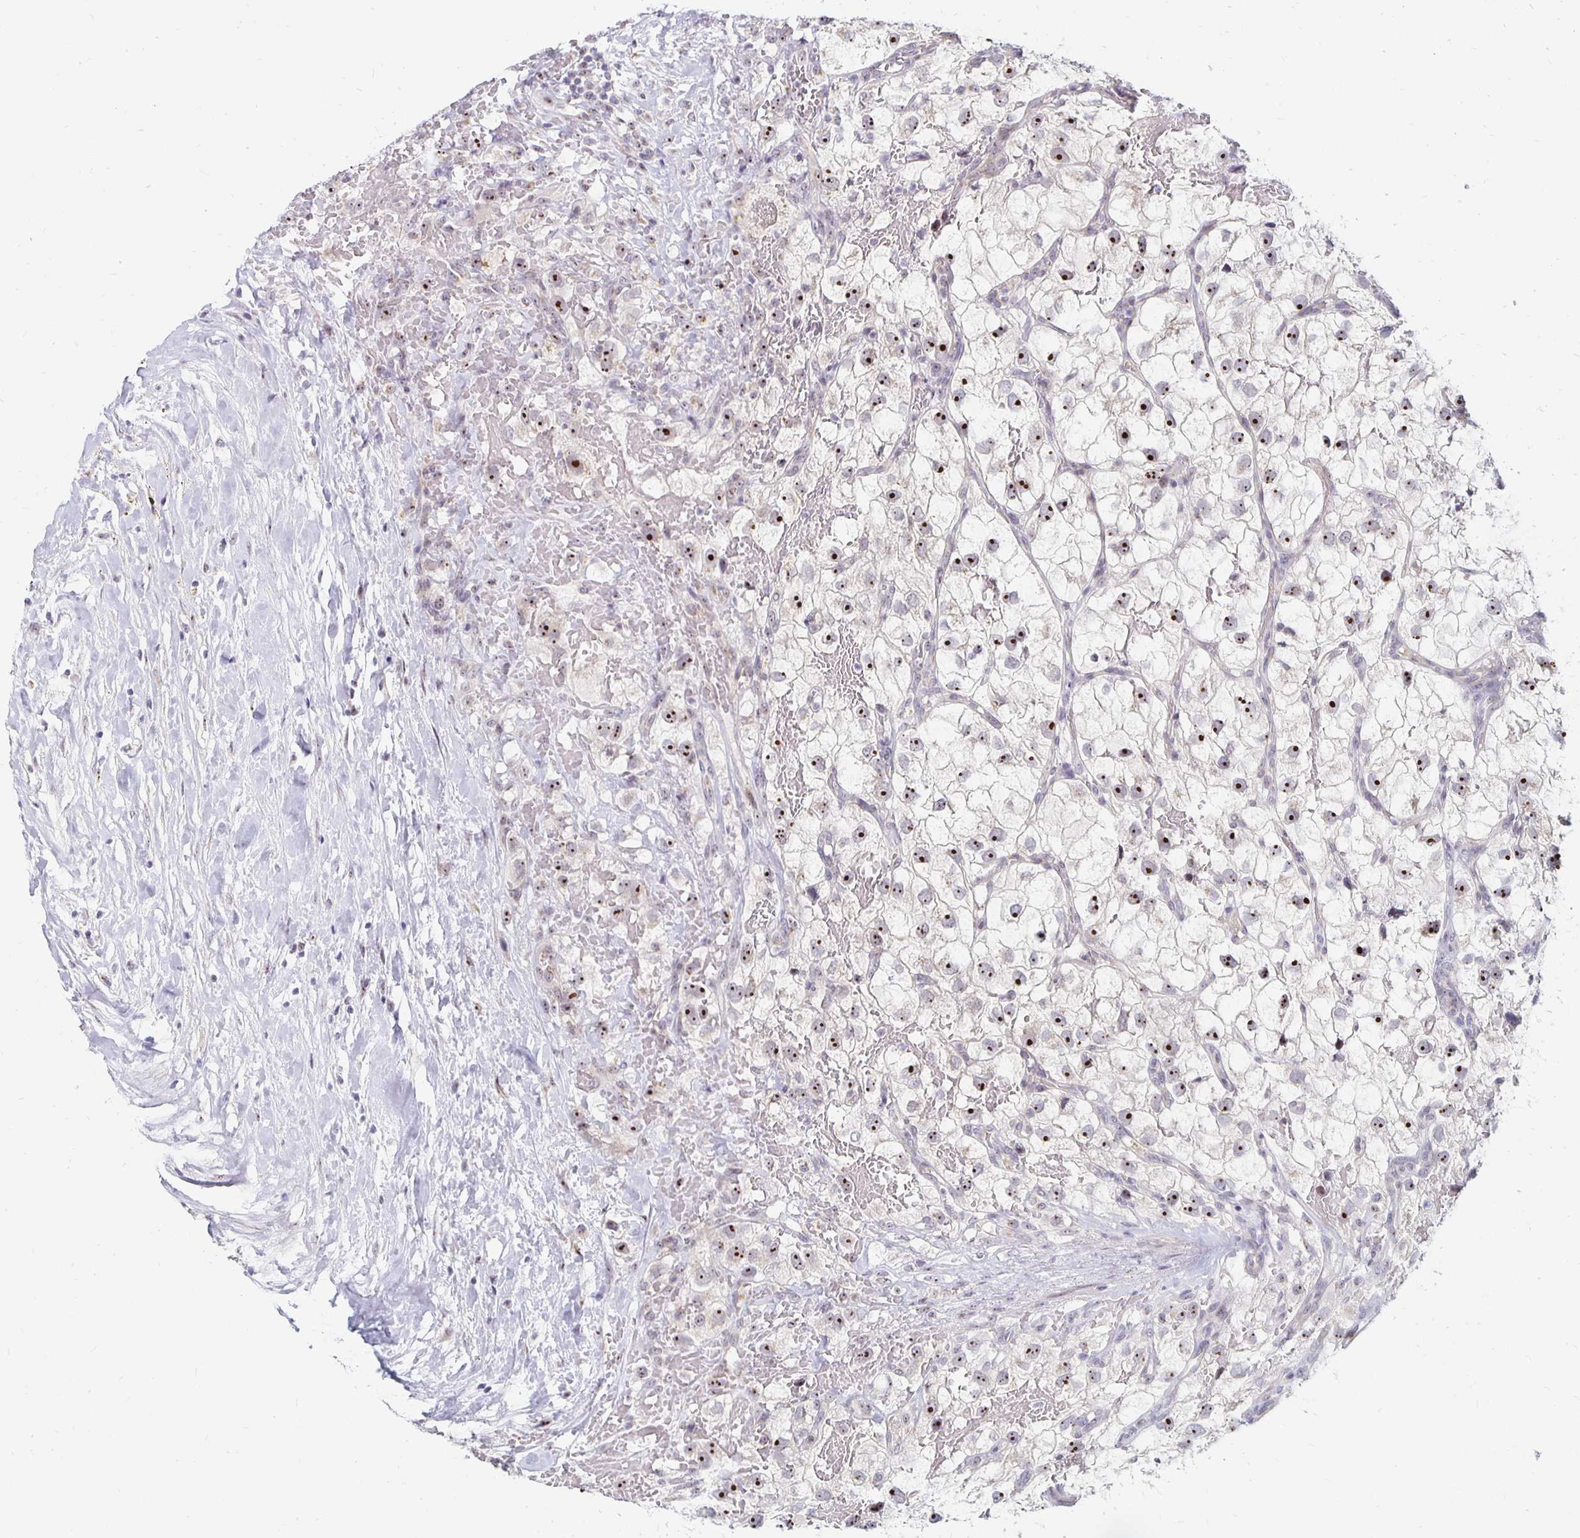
{"staining": {"intensity": "moderate", "quantity": ">75%", "location": "nuclear"}, "tissue": "renal cancer", "cell_type": "Tumor cells", "image_type": "cancer", "snomed": [{"axis": "morphology", "description": "Adenocarcinoma, NOS"}, {"axis": "topography", "description": "Kidney"}], "caption": "Moderate nuclear positivity is identified in about >75% of tumor cells in renal cancer (adenocarcinoma). (Brightfield microscopy of DAB IHC at high magnification).", "gene": "NUP85", "patient": {"sex": "male", "age": 59}}